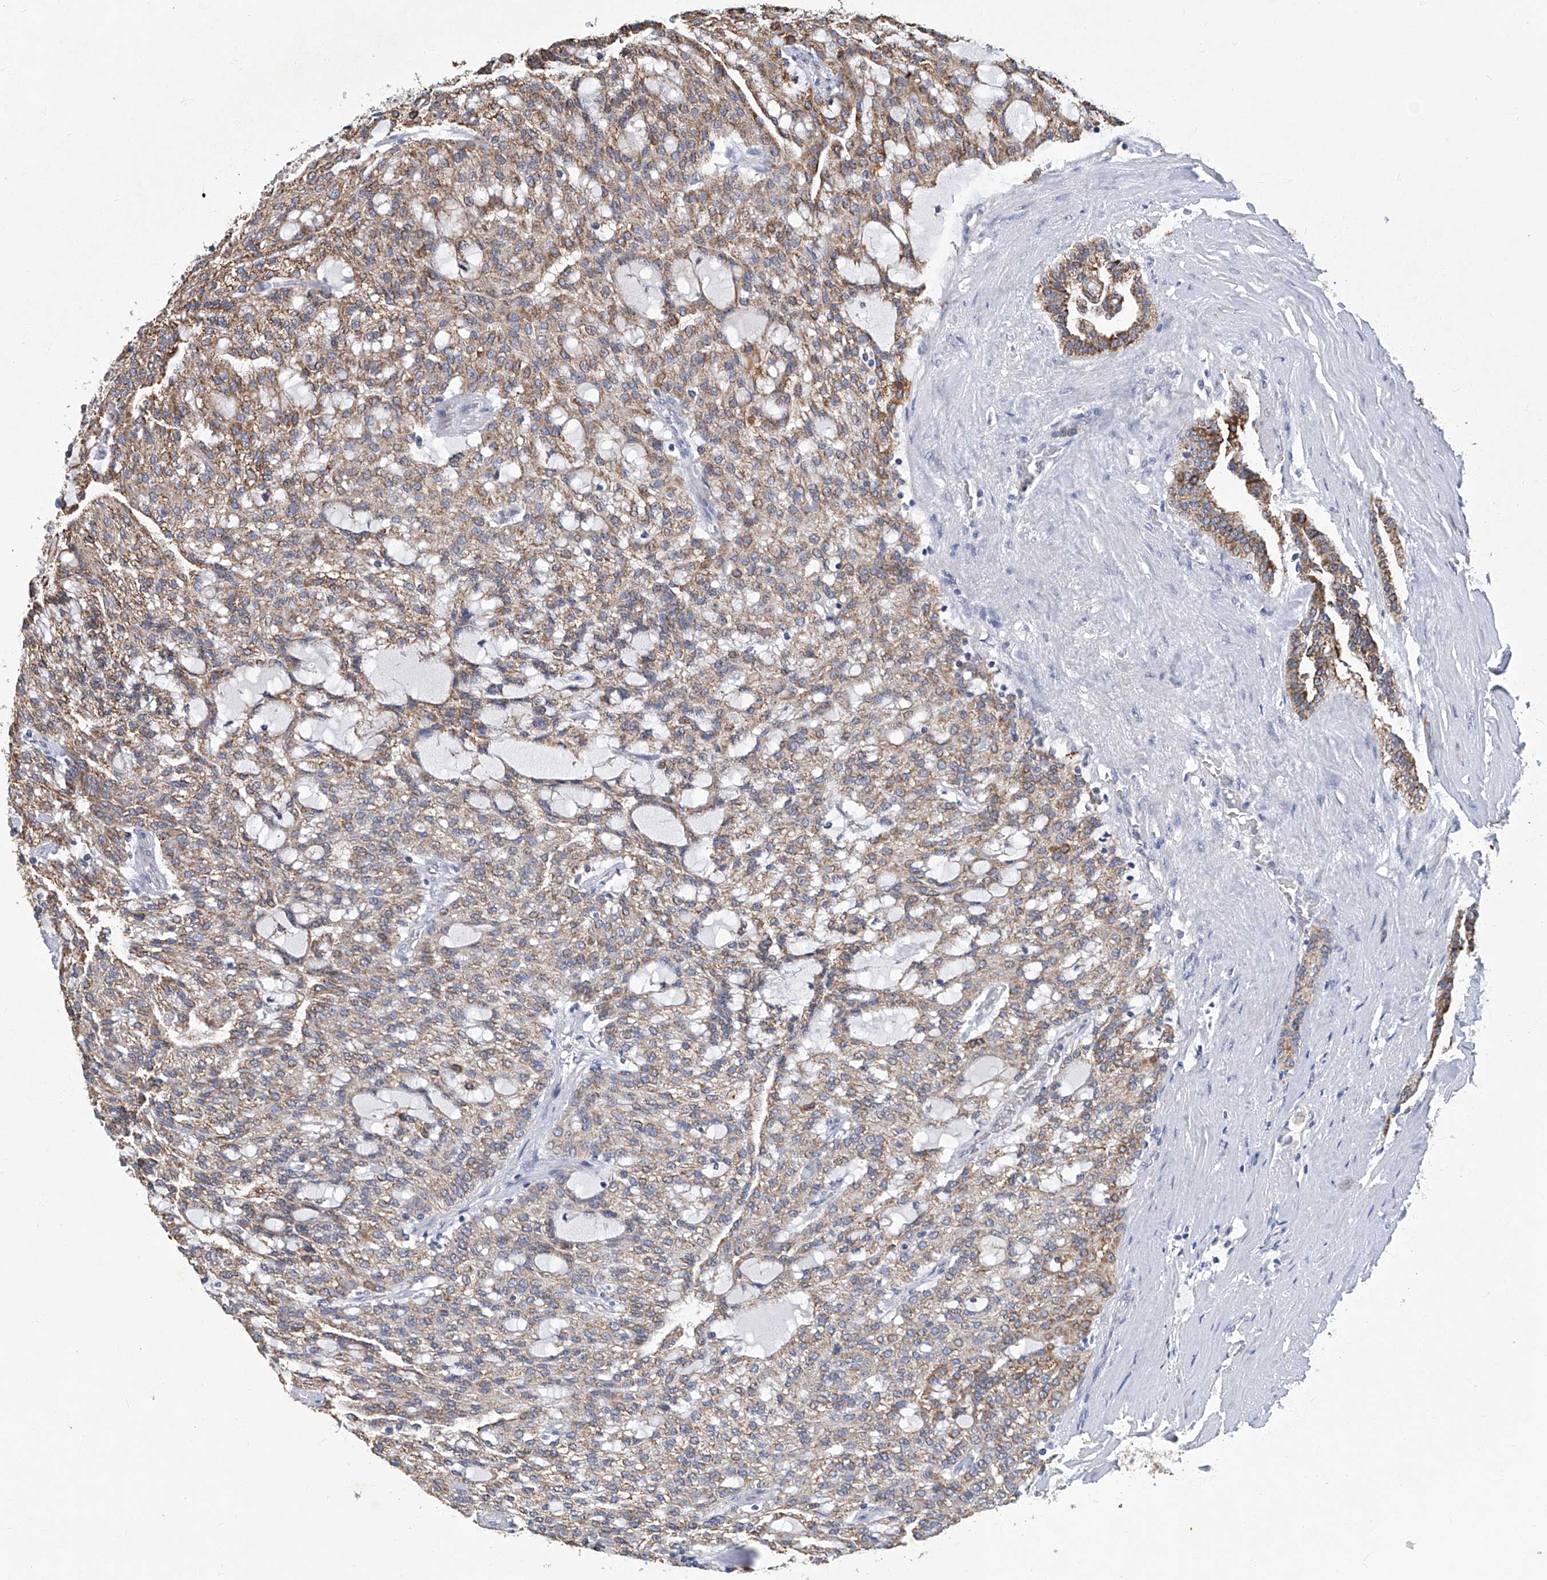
{"staining": {"intensity": "moderate", "quantity": "25%-75%", "location": "cytoplasmic/membranous"}, "tissue": "renal cancer", "cell_type": "Tumor cells", "image_type": "cancer", "snomed": [{"axis": "morphology", "description": "Adenocarcinoma, NOS"}, {"axis": "topography", "description": "Kidney"}], "caption": "This photomicrograph demonstrates immunohistochemistry (IHC) staining of renal adenocarcinoma, with medium moderate cytoplasmic/membranous expression in about 25%-75% of tumor cells.", "gene": "TGFBR1", "patient": {"sex": "male", "age": 63}}